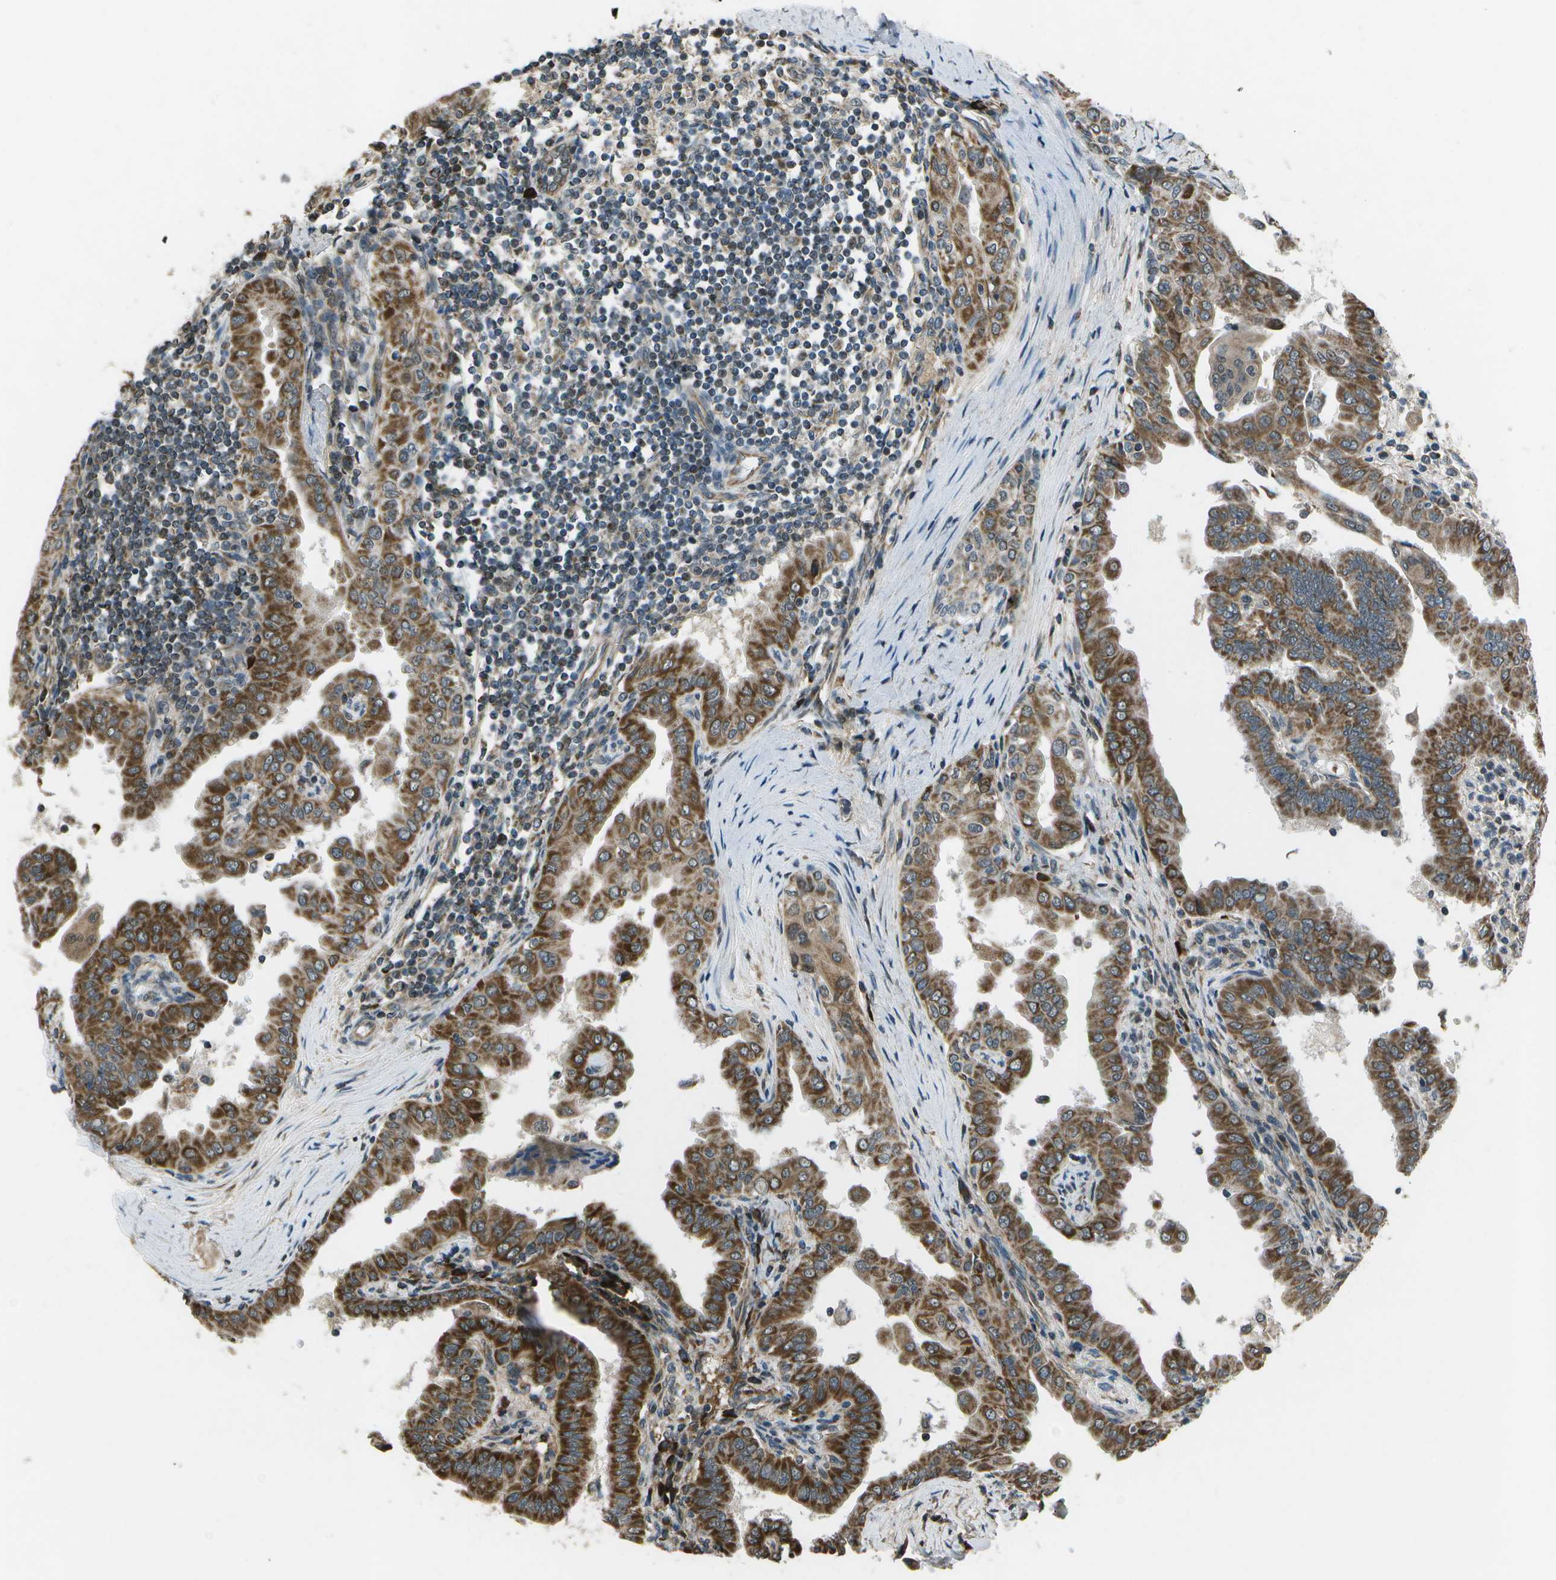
{"staining": {"intensity": "strong", "quantity": ">75%", "location": "cytoplasmic/membranous"}, "tissue": "thyroid cancer", "cell_type": "Tumor cells", "image_type": "cancer", "snomed": [{"axis": "morphology", "description": "Papillary adenocarcinoma, NOS"}, {"axis": "topography", "description": "Thyroid gland"}], "caption": "A high-resolution photomicrograph shows immunohistochemistry (IHC) staining of thyroid papillary adenocarcinoma, which displays strong cytoplasmic/membranous positivity in approximately >75% of tumor cells.", "gene": "EIF2AK1", "patient": {"sex": "male", "age": 33}}